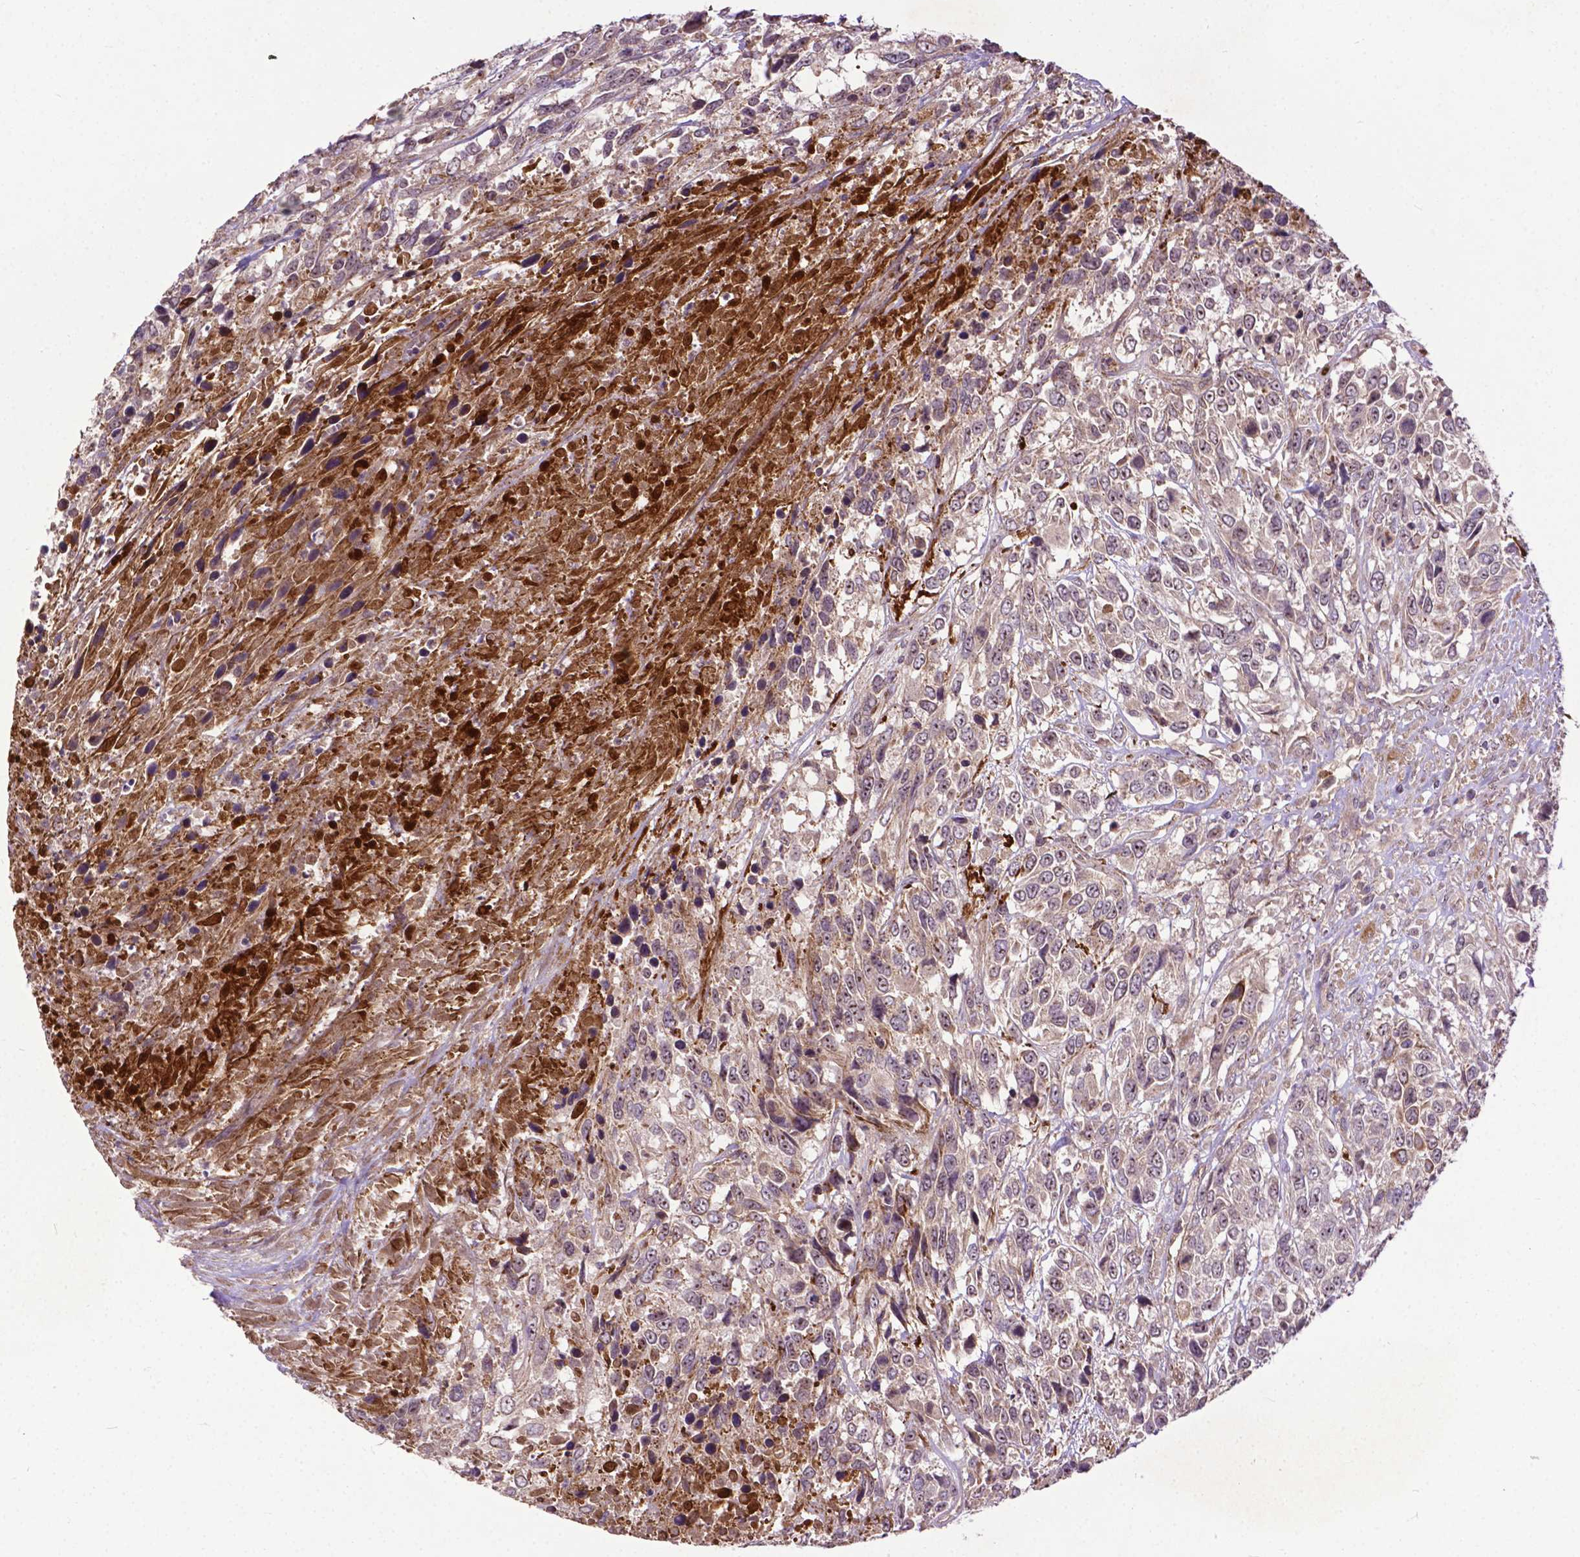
{"staining": {"intensity": "weak", "quantity": "<25%", "location": "cytoplasmic/membranous,nuclear"}, "tissue": "urothelial cancer", "cell_type": "Tumor cells", "image_type": "cancer", "snomed": [{"axis": "morphology", "description": "Urothelial carcinoma, High grade"}, {"axis": "topography", "description": "Urinary bladder"}], "caption": "High power microscopy image of an immunohistochemistry (IHC) micrograph of urothelial cancer, revealing no significant positivity in tumor cells.", "gene": "PARP3", "patient": {"sex": "female", "age": 70}}